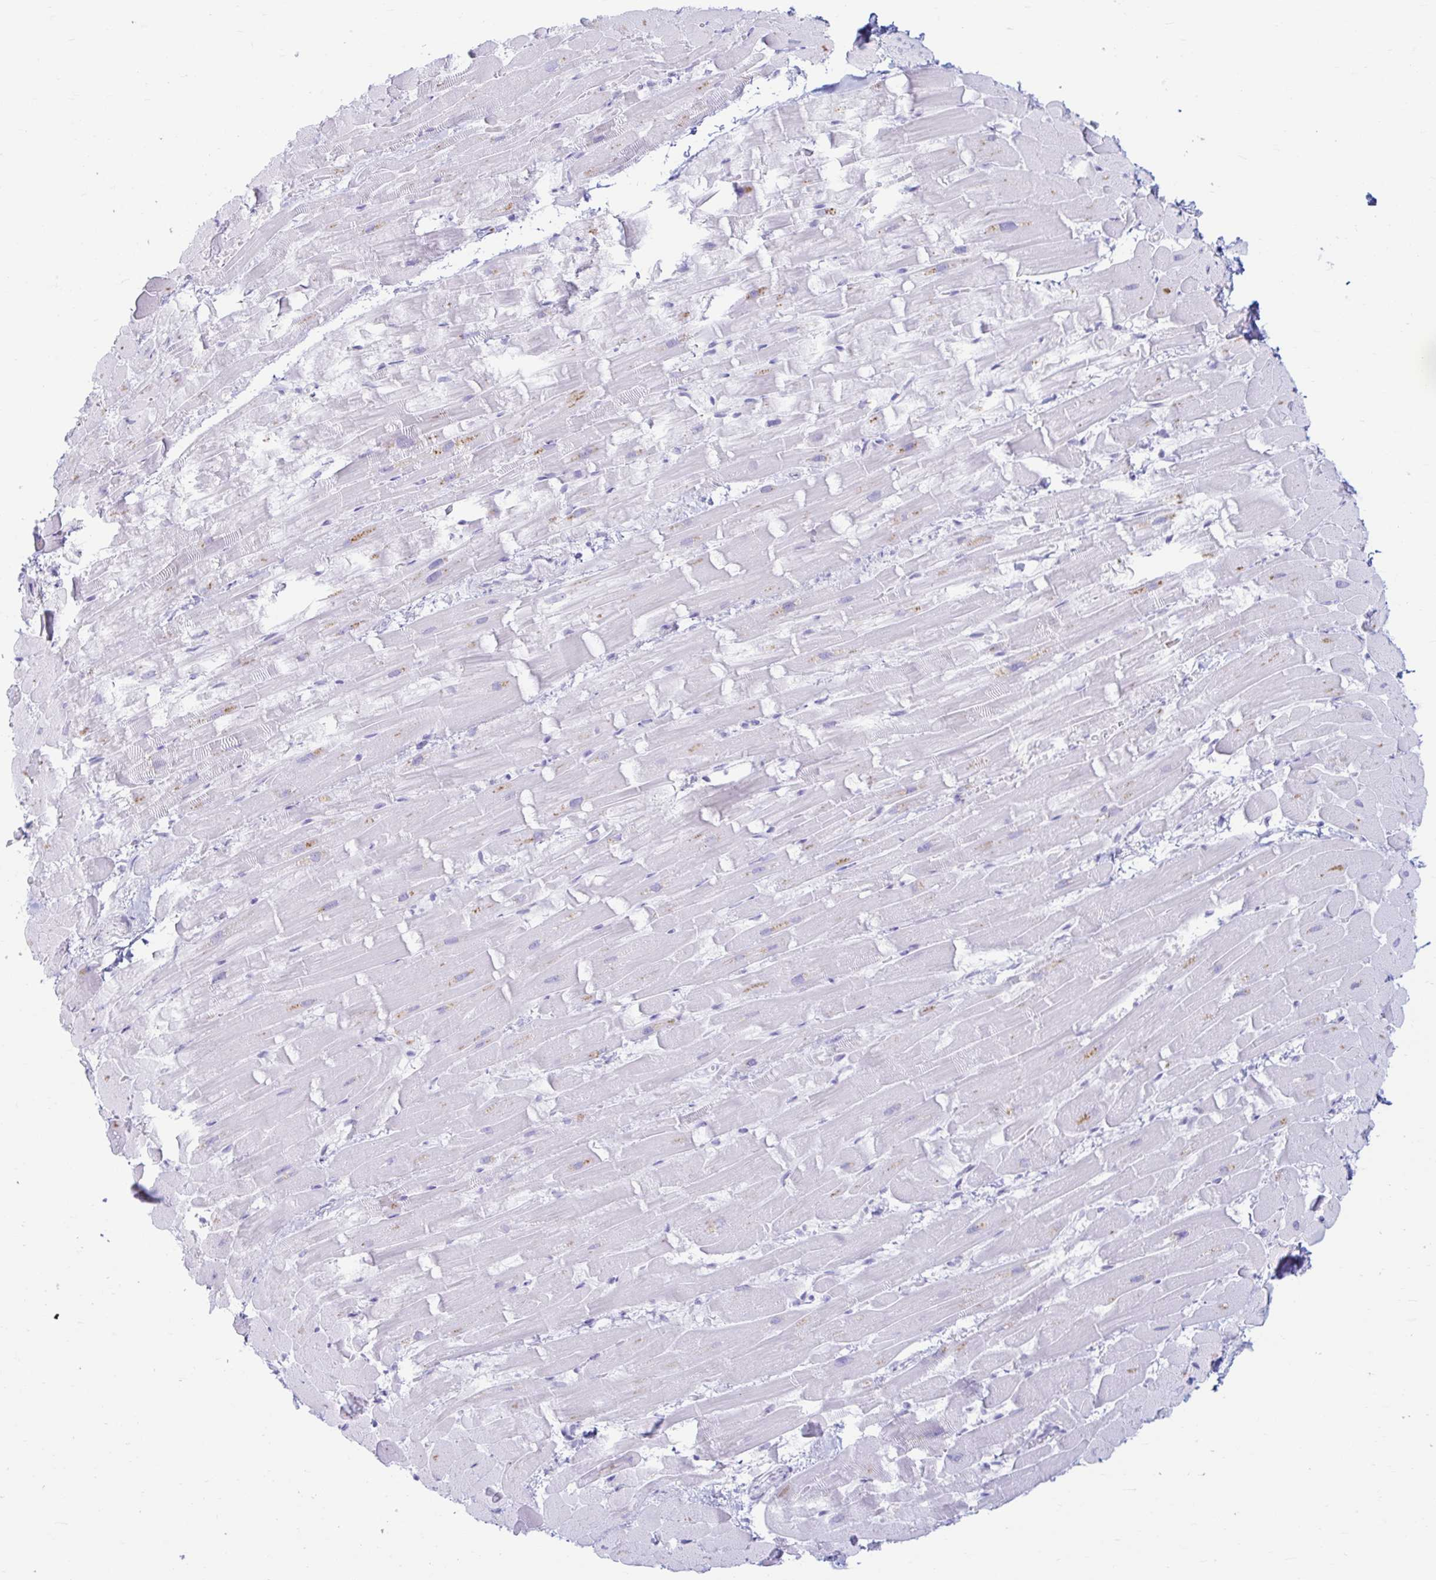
{"staining": {"intensity": "negative", "quantity": "none", "location": "none"}, "tissue": "heart muscle", "cell_type": "Cardiomyocytes", "image_type": "normal", "snomed": [{"axis": "morphology", "description": "Normal tissue, NOS"}, {"axis": "topography", "description": "Heart"}], "caption": "Human heart muscle stained for a protein using immunohistochemistry (IHC) reveals no expression in cardiomyocytes.", "gene": "ERICH6", "patient": {"sex": "male", "age": 37}}